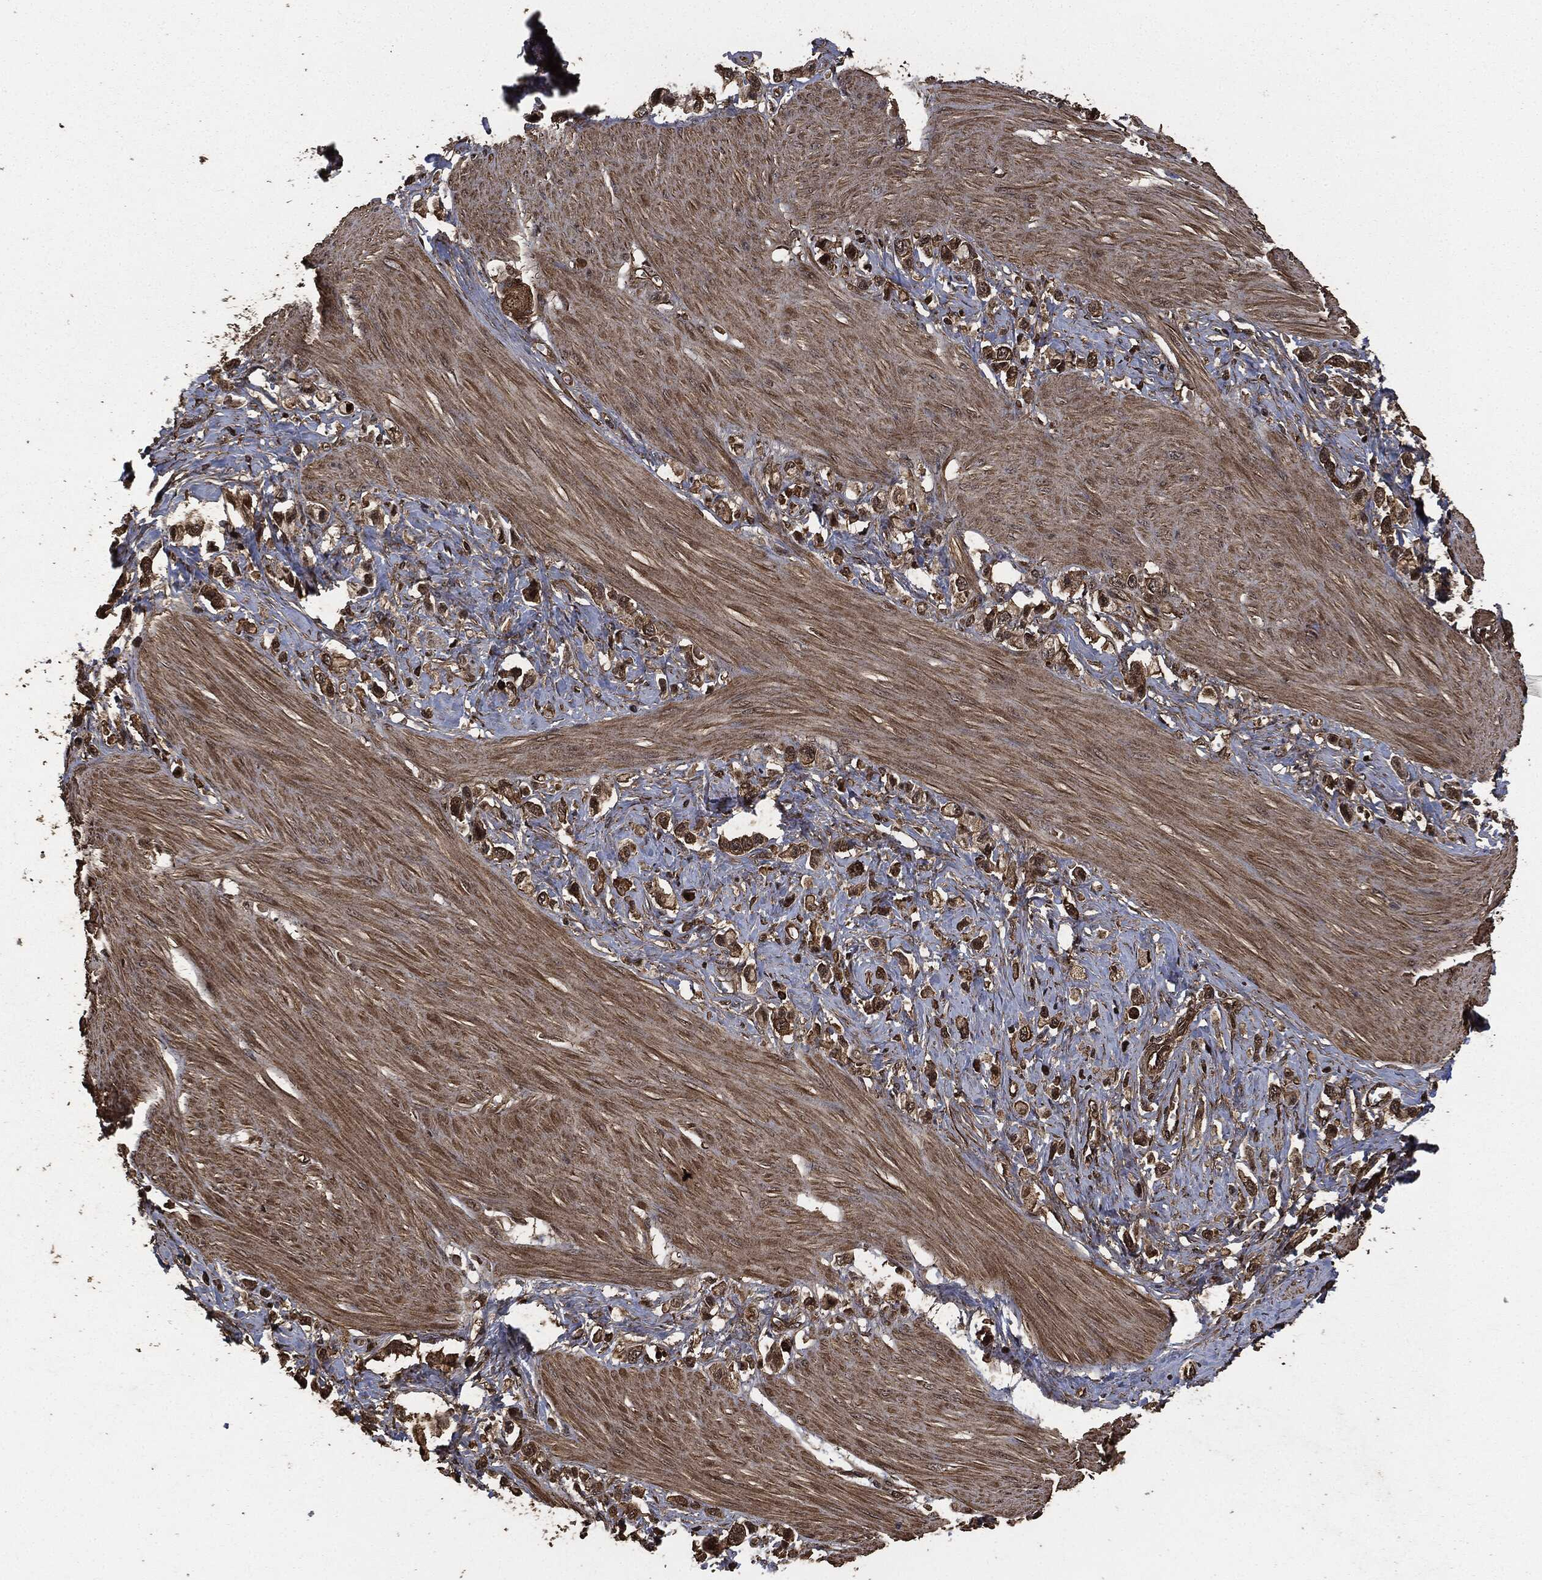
{"staining": {"intensity": "strong", "quantity": ">75%", "location": "cytoplasmic/membranous"}, "tissue": "stomach cancer", "cell_type": "Tumor cells", "image_type": "cancer", "snomed": [{"axis": "morphology", "description": "Normal tissue, NOS"}, {"axis": "morphology", "description": "Adenocarcinoma, NOS"}, {"axis": "morphology", "description": "Adenocarcinoma, High grade"}, {"axis": "topography", "description": "Stomach, upper"}, {"axis": "topography", "description": "Stomach"}], "caption": "There is high levels of strong cytoplasmic/membranous expression in tumor cells of stomach cancer, as demonstrated by immunohistochemical staining (brown color).", "gene": "HRAS", "patient": {"sex": "female", "age": 65}}